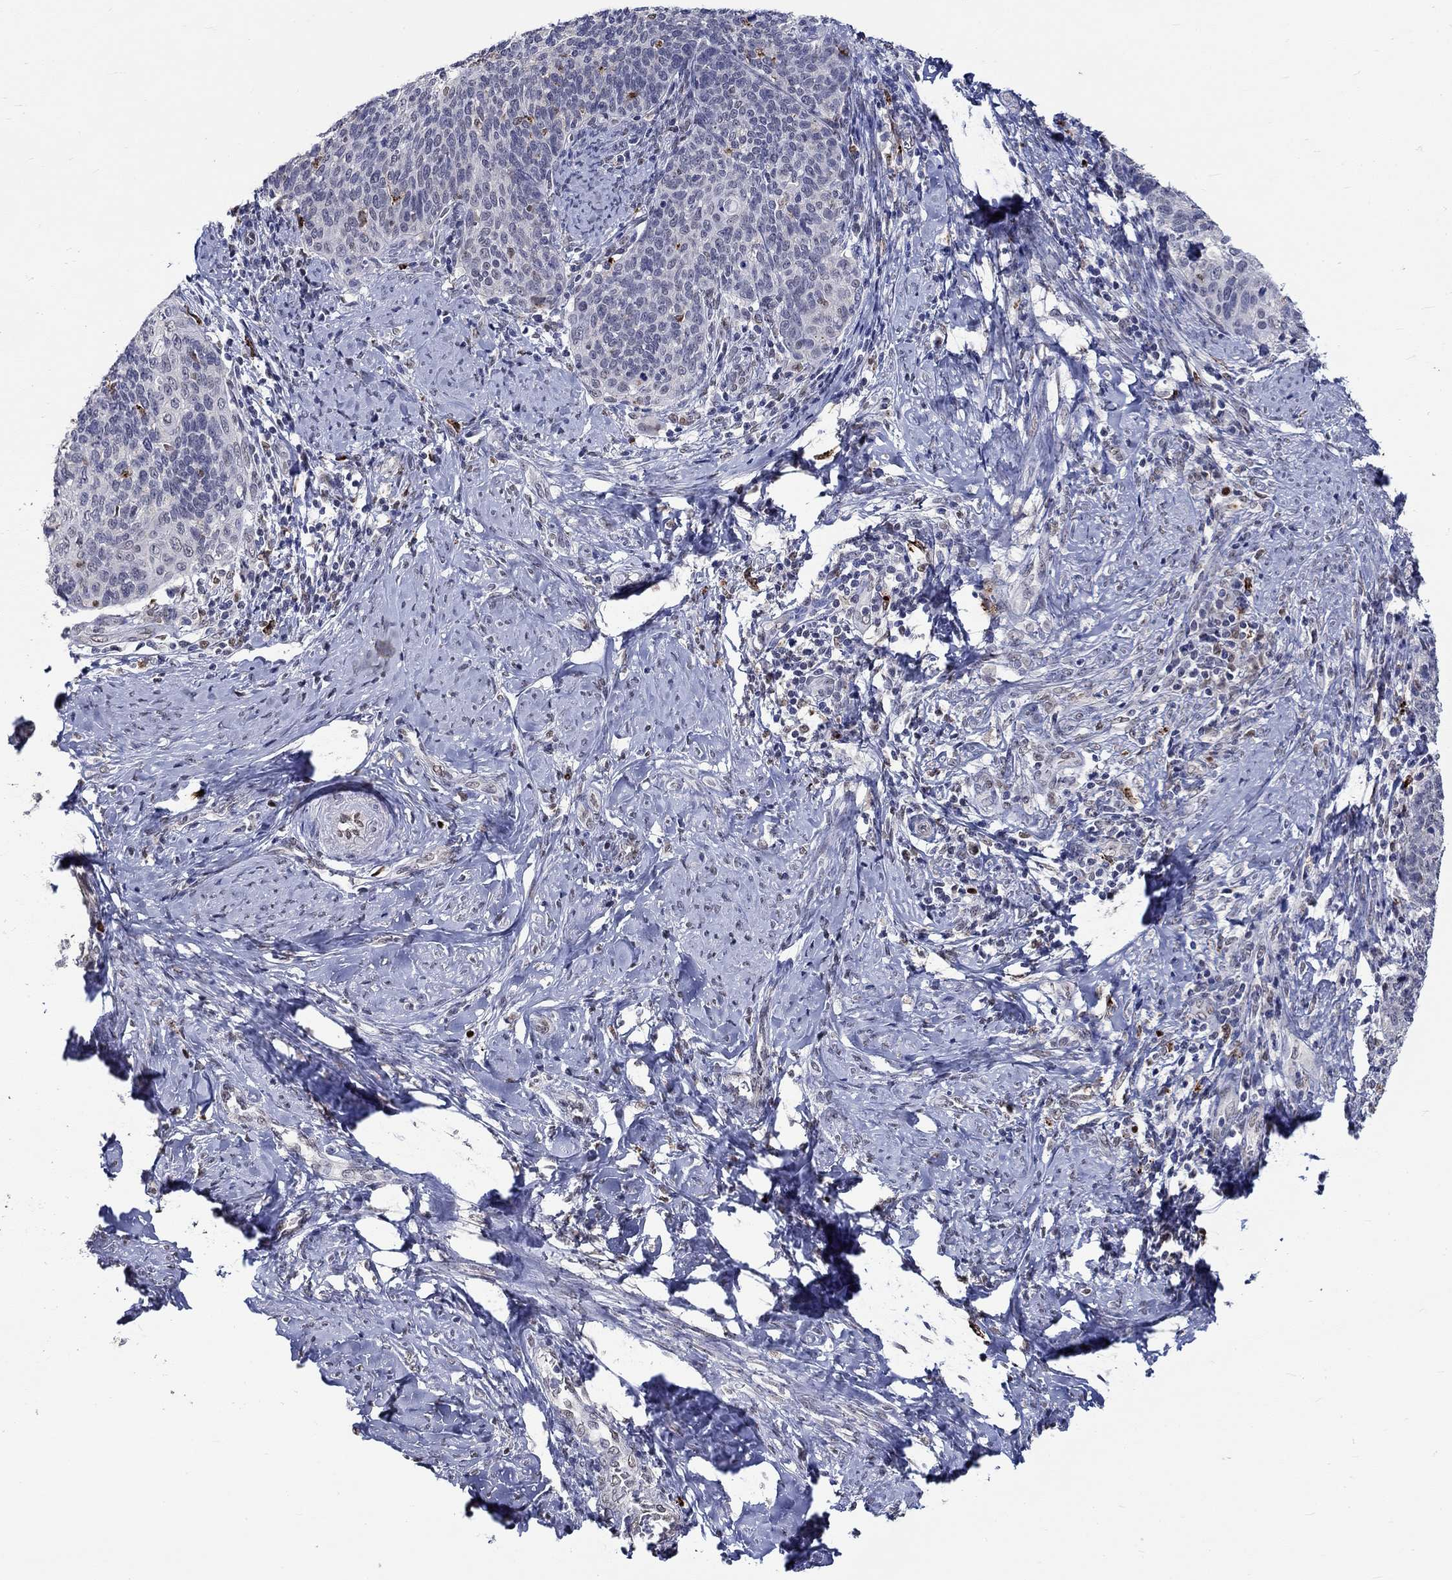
{"staining": {"intensity": "negative", "quantity": "none", "location": "none"}, "tissue": "cervical cancer", "cell_type": "Tumor cells", "image_type": "cancer", "snomed": [{"axis": "morphology", "description": "Normal tissue, NOS"}, {"axis": "morphology", "description": "Squamous cell carcinoma, NOS"}, {"axis": "topography", "description": "Cervix"}], "caption": "Micrograph shows no protein positivity in tumor cells of squamous cell carcinoma (cervical) tissue. The staining is performed using DAB (3,3'-diaminobenzidine) brown chromogen with nuclei counter-stained in using hematoxylin.", "gene": "GATA2", "patient": {"sex": "female", "age": 39}}